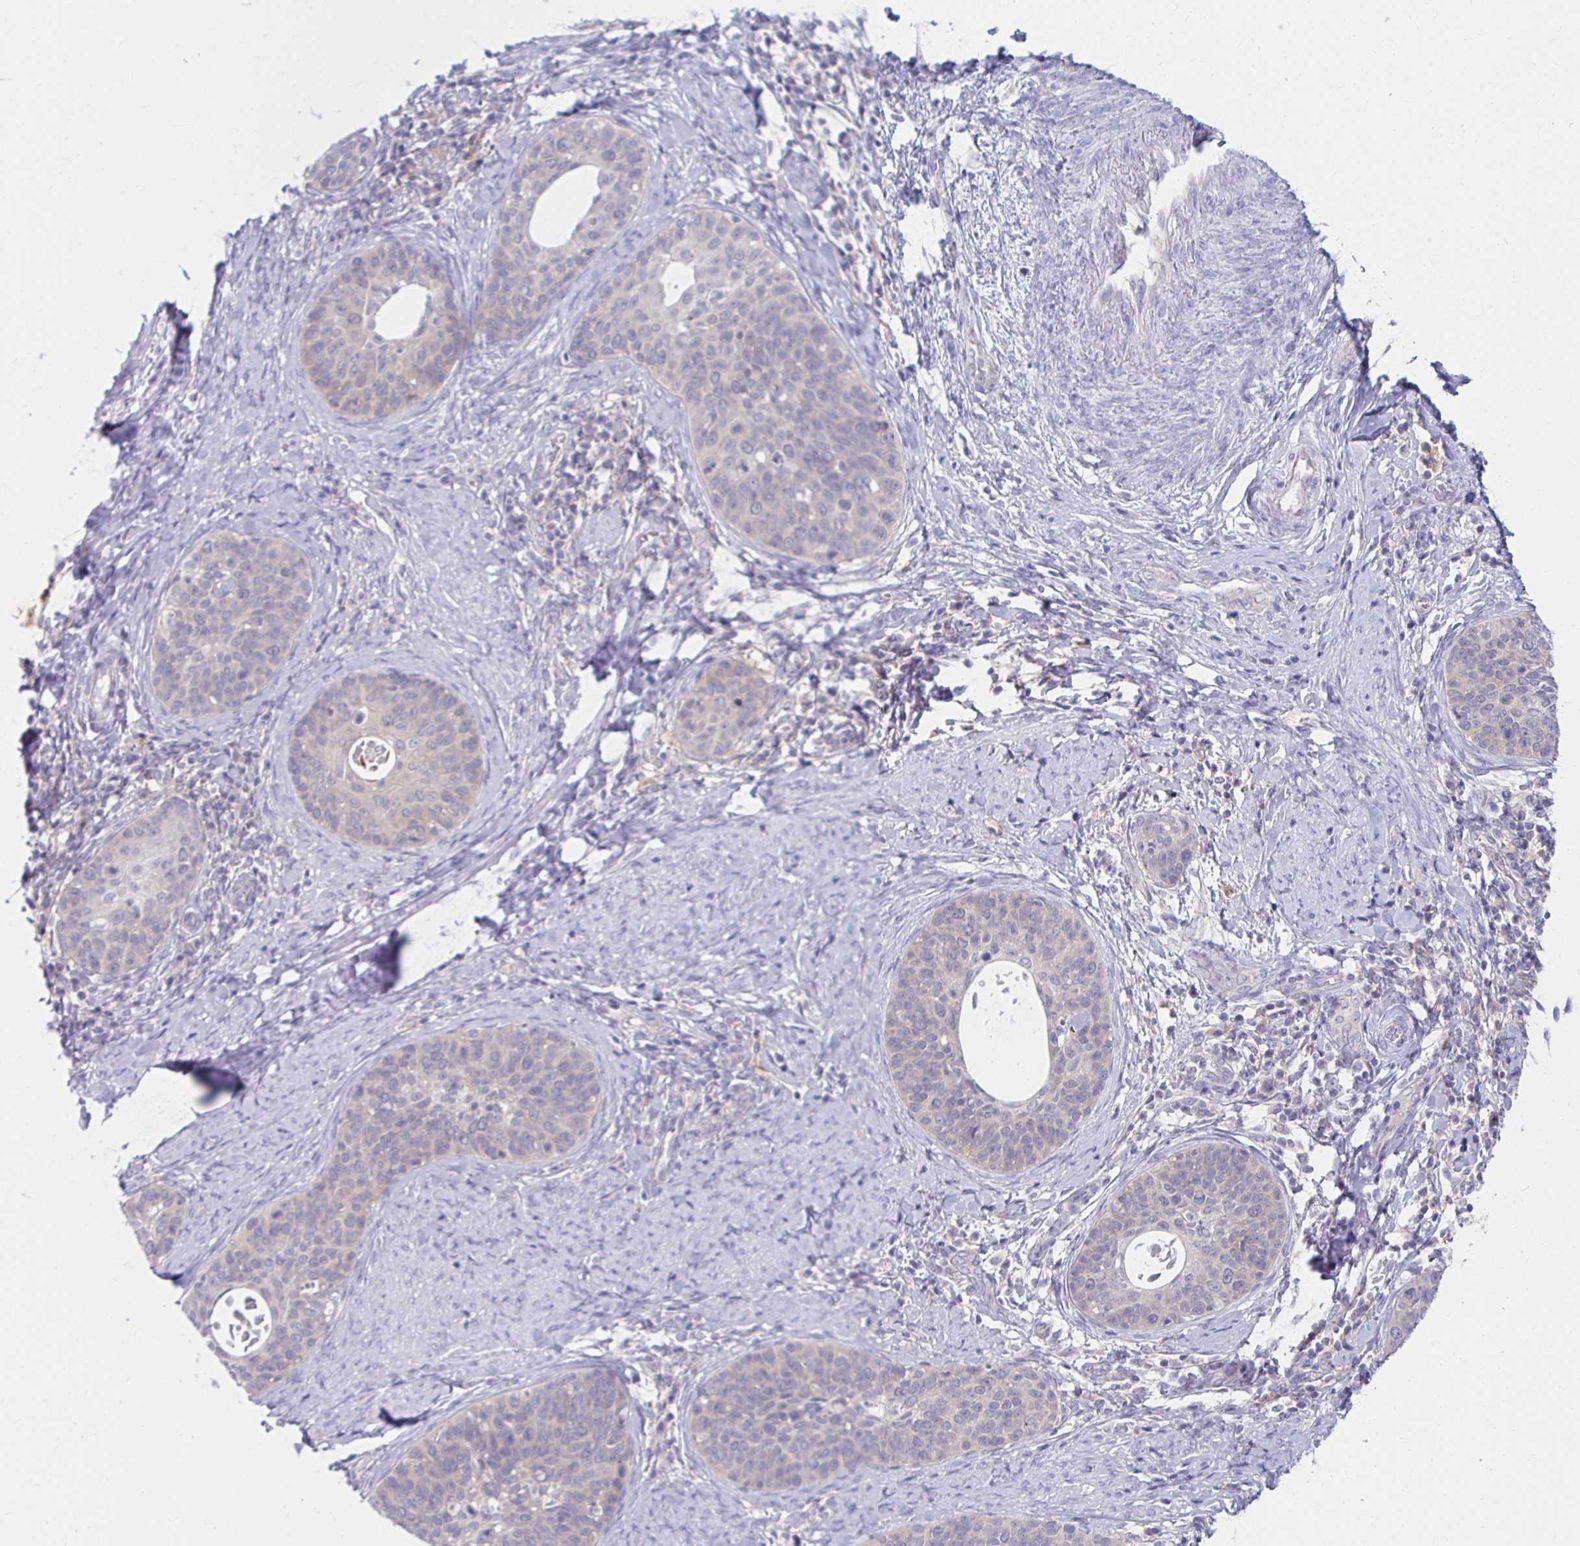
{"staining": {"intensity": "weak", "quantity": "25%-75%", "location": "cytoplasmic/membranous"}, "tissue": "cervical cancer", "cell_type": "Tumor cells", "image_type": "cancer", "snomed": [{"axis": "morphology", "description": "Squamous cell carcinoma, NOS"}, {"axis": "topography", "description": "Cervix"}], "caption": "Immunohistochemistry (IHC) (DAB (3,3'-diaminobenzidine)) staining of human cervical cancer exhibits weak cytoplasmic/membranous protein expression in approximately 25%-75% of tumor cells.", "gene": "C19orf81", "patient": {"sex": "female", "age": 69}}